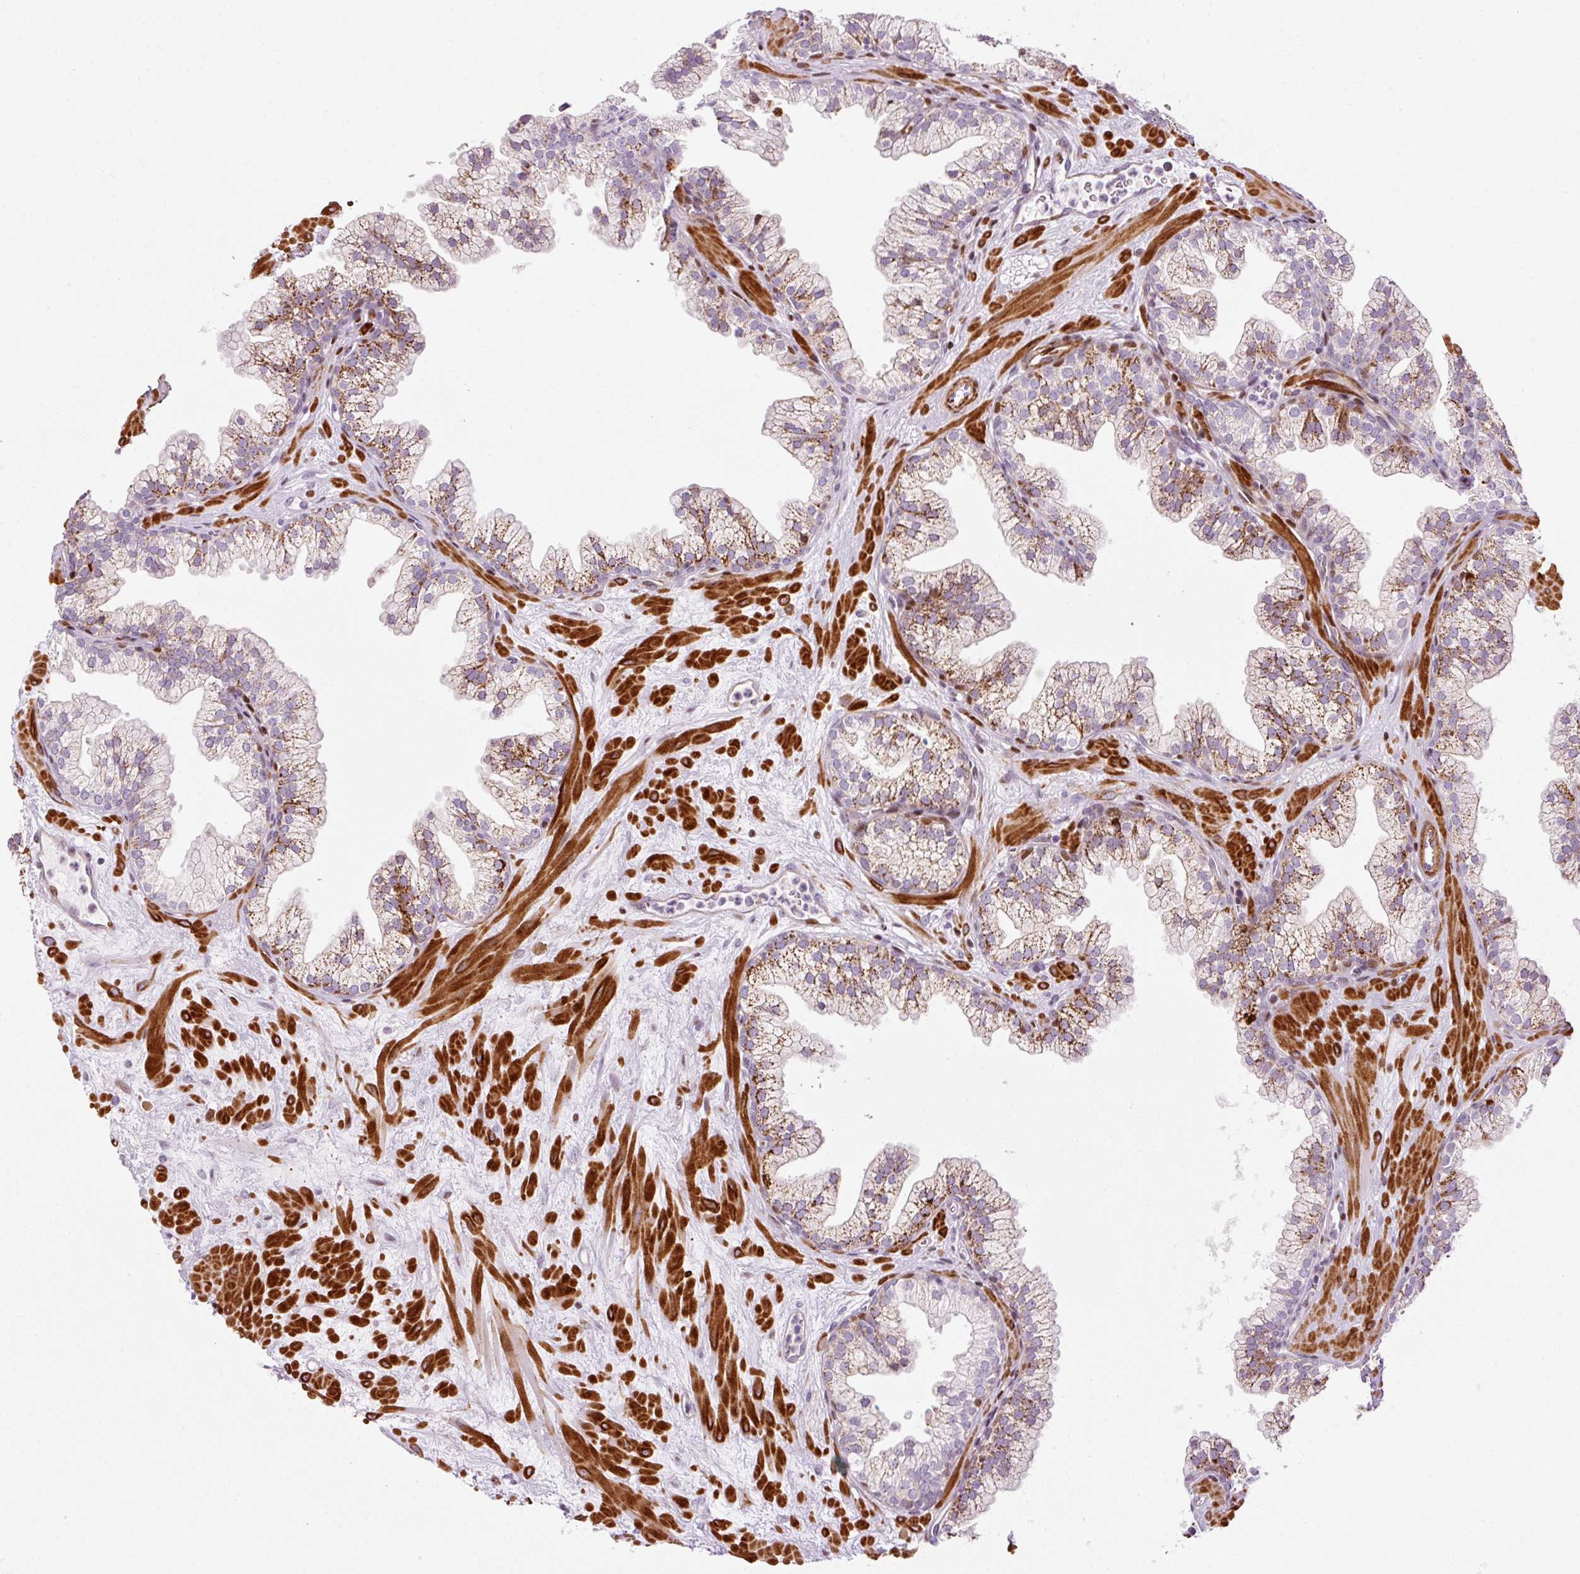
{"staining": {"intensity": "moderate", "quantity": "25%-75%", "location": "cytoplasmic/membranous"}, "tissue": "prostate", "cell_type": "Glandular cells", "image_type": "normal", "snomed": [{"axis": "morphology", "description": "Normal tissue, NOS"}, {"axis": "topography", "description": "Prostate"}, {"axis": "topography", "description": "Peripheral nerve tissue"}], "caption": "Immunohistochemical staining of unremarkable prostate demonstrates medium levels of moderate cytoplasmic/membranous expression in approximately 25%-75% of glandular cells.", "gene": "ANKRD20A1", "patient": {"sex": "male", "age": 61}}